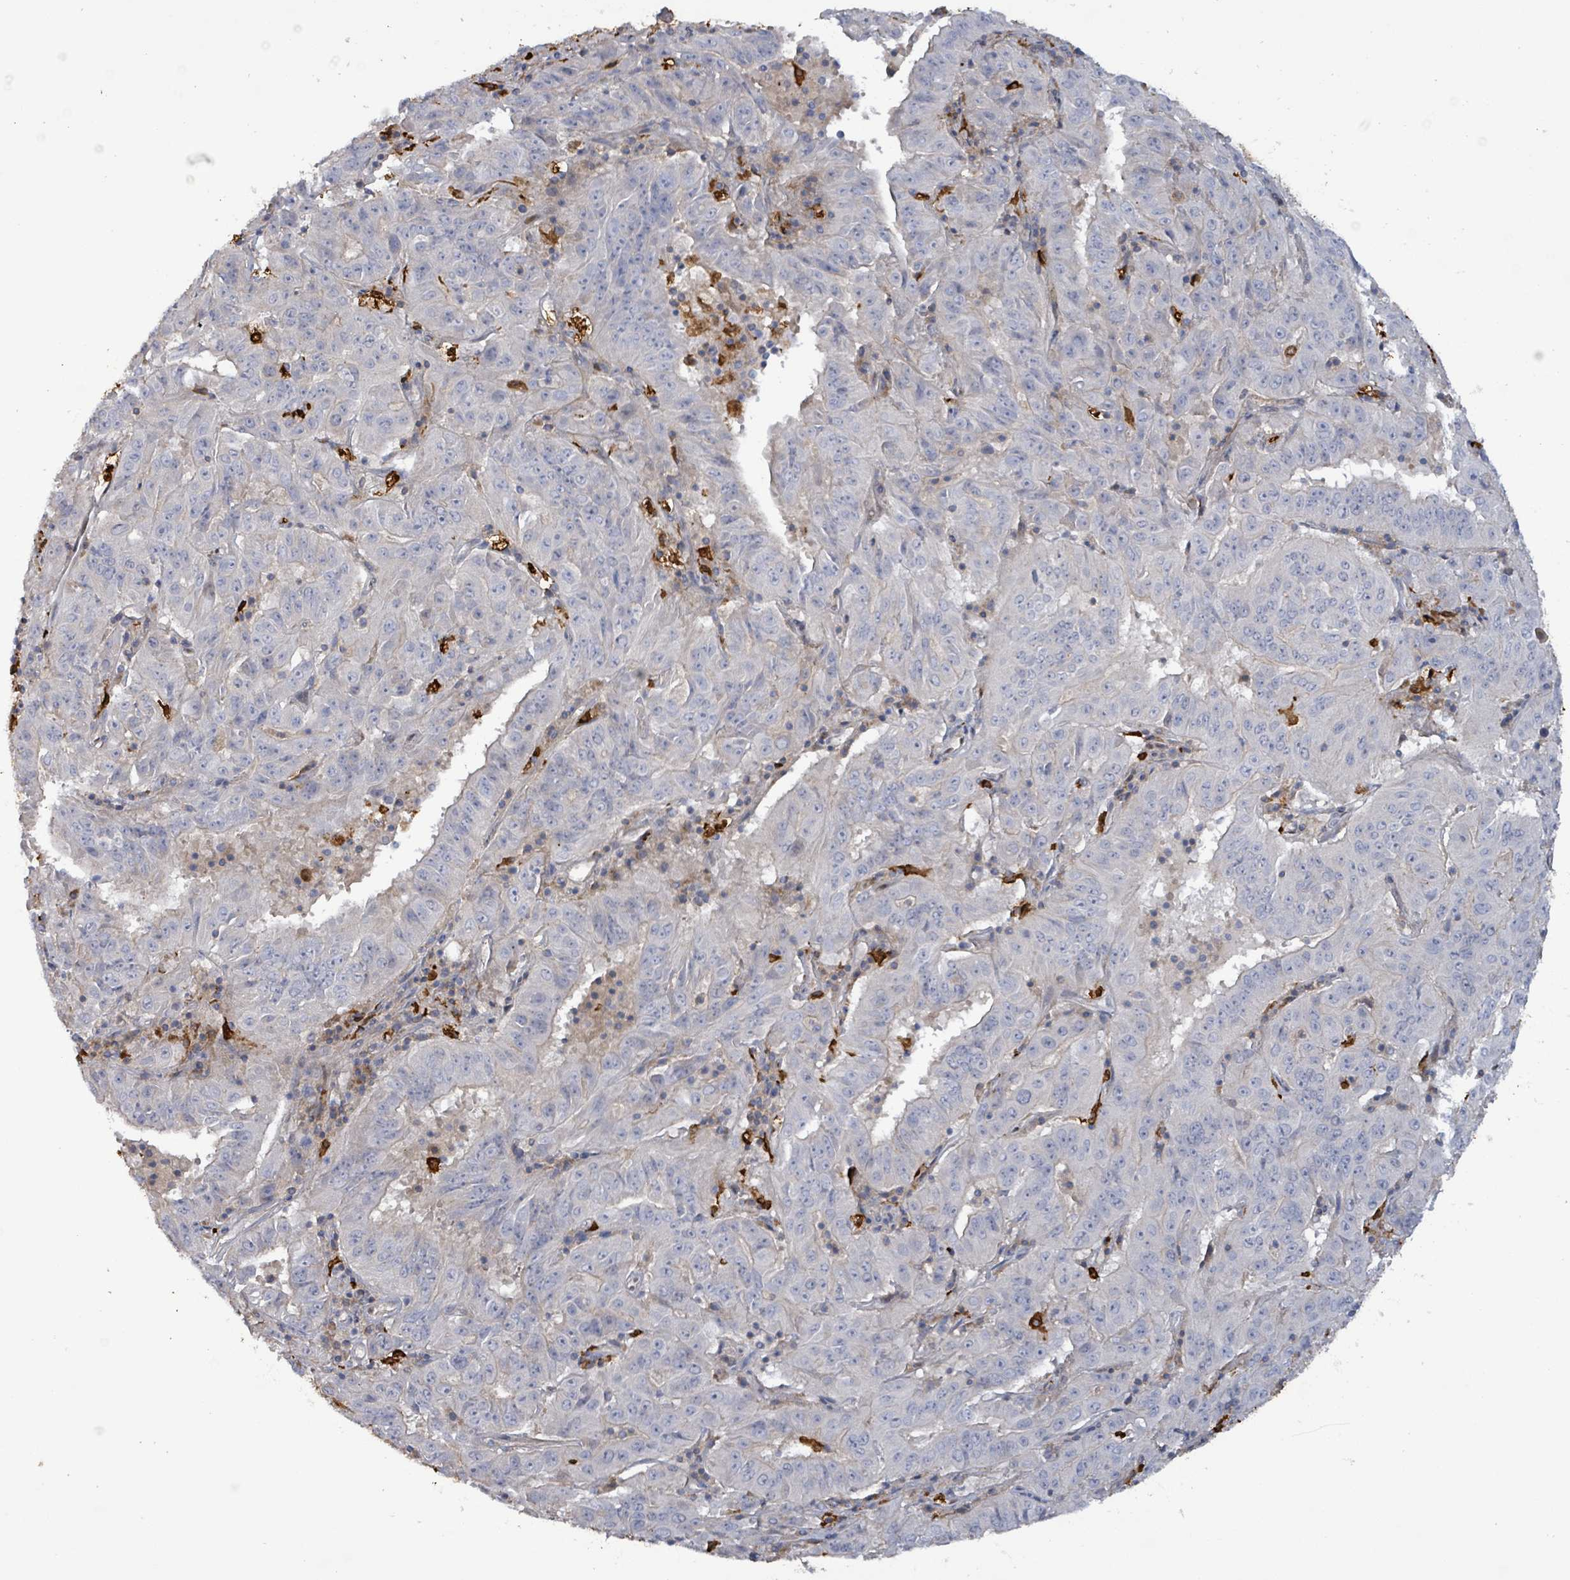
{"staining": {"intensity": "negative", "quantity": "none", "location": "none"}, "tissue": "pancreatic cancer", "cell_type": "Tumor cells", "image_type": "cancer", "snomed": [{"axis": "morphology", "description": "Adenocarcinoma, NOS"}, {"axis": "topography", "description": "Pancreas"}], "caption": "A photomicrograph of adenocarcinoma (pancreatic) stained for a protein displays no brown staining in tumor cells.", "gene": "FAM210A", "patient": {"sex": "male", "age": 63}}